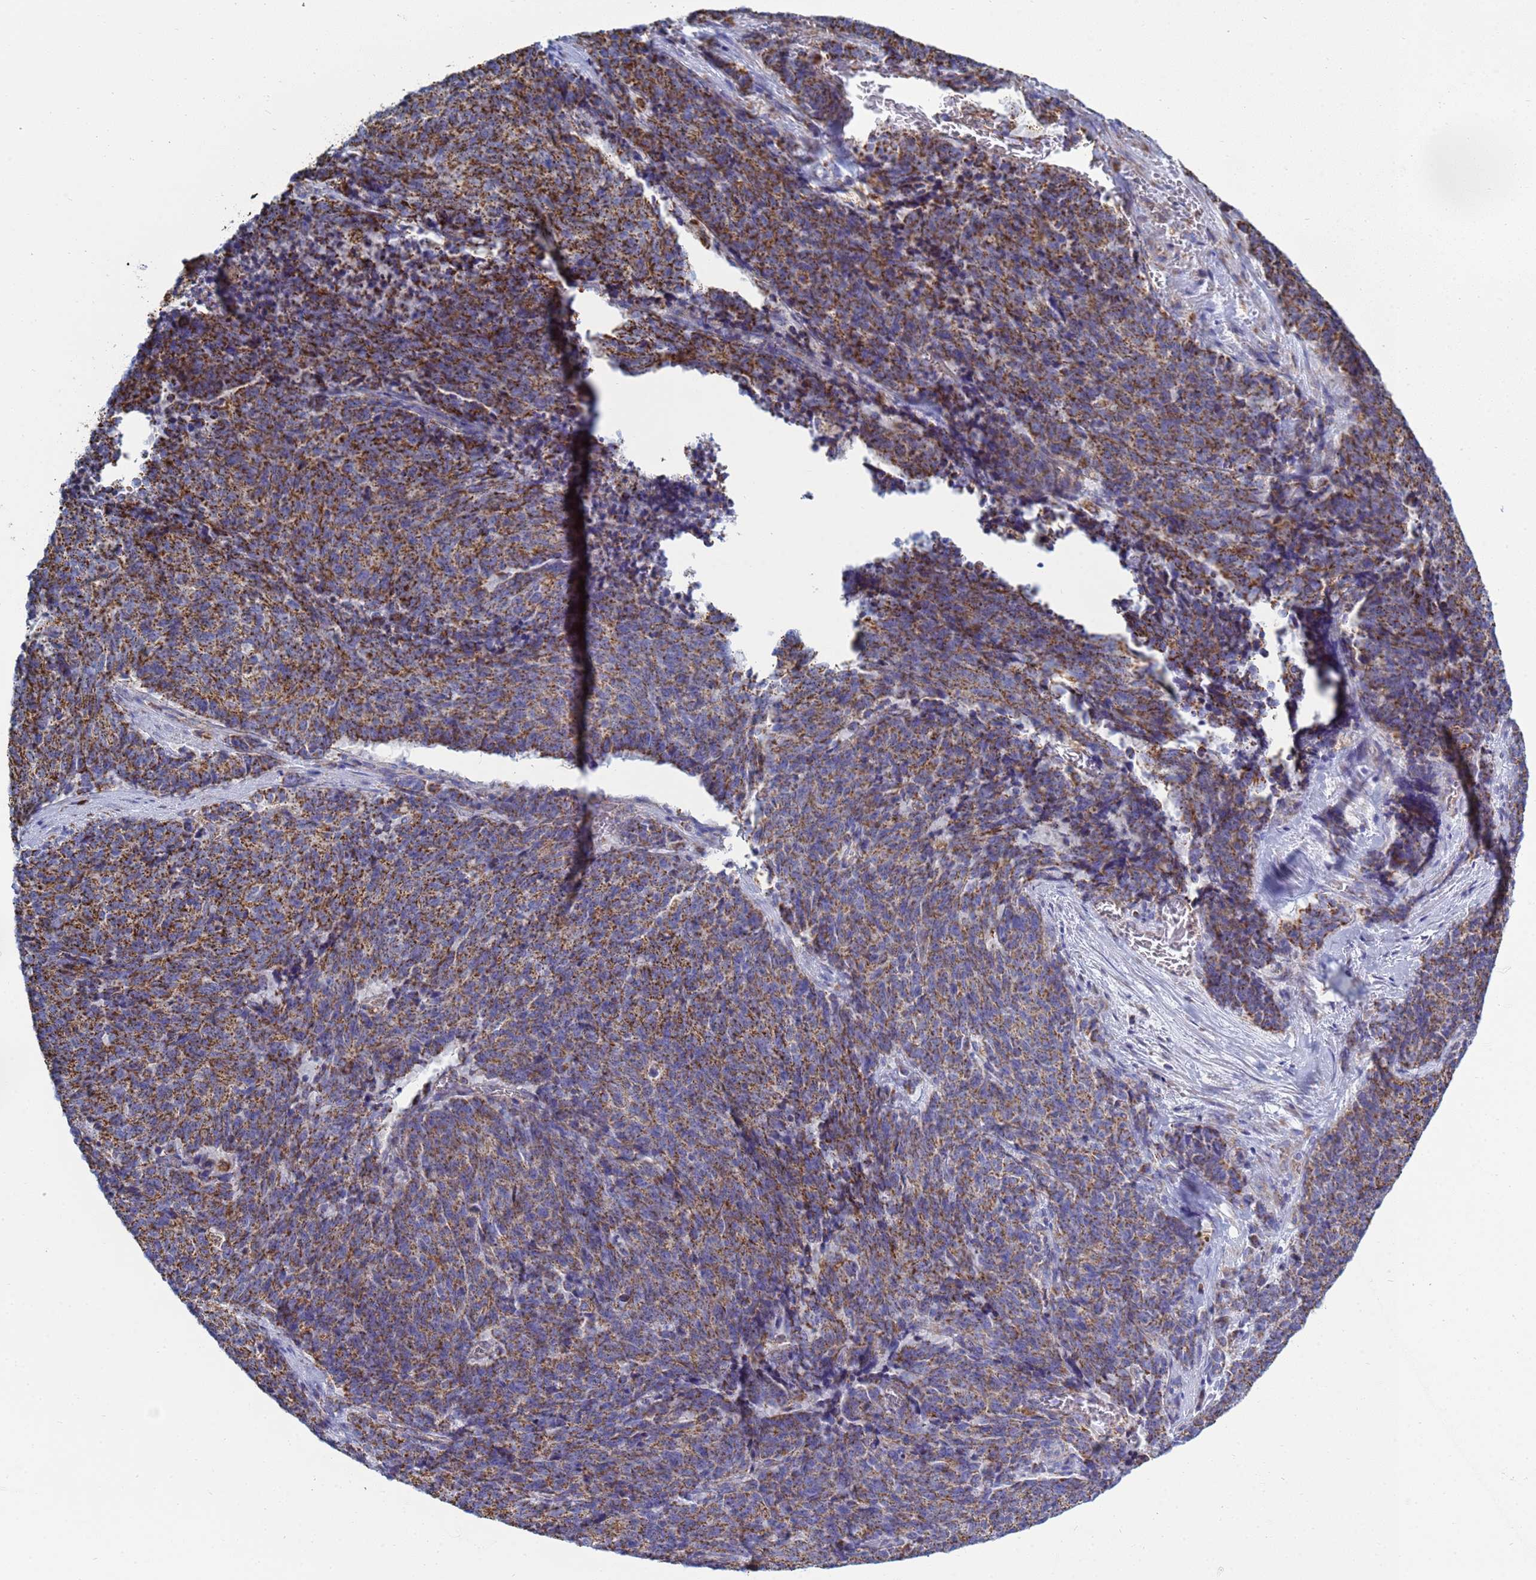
{"staining": {"intensity": "moderate", "quantity": ">75%", "location": "cytoplasmic/membranous"}, "tissue": "cervical cancer", "cell_type": "Tumor cells", "image_type": "cancer", "snomed": [{"axis": "morphology", "description": "Squamous cell carcinoma, NOS"}, {"axis": "topography", "description": "Cervix"}], "caption": "Squamous cell carcinoma (cervical) stained with immunohistochemistry demonstrates moderate cytoplasmic/membranous staining in about >75% of tumor cells.", "gene": "COQ4", "patient": {"sex": "female", "age": 29}}